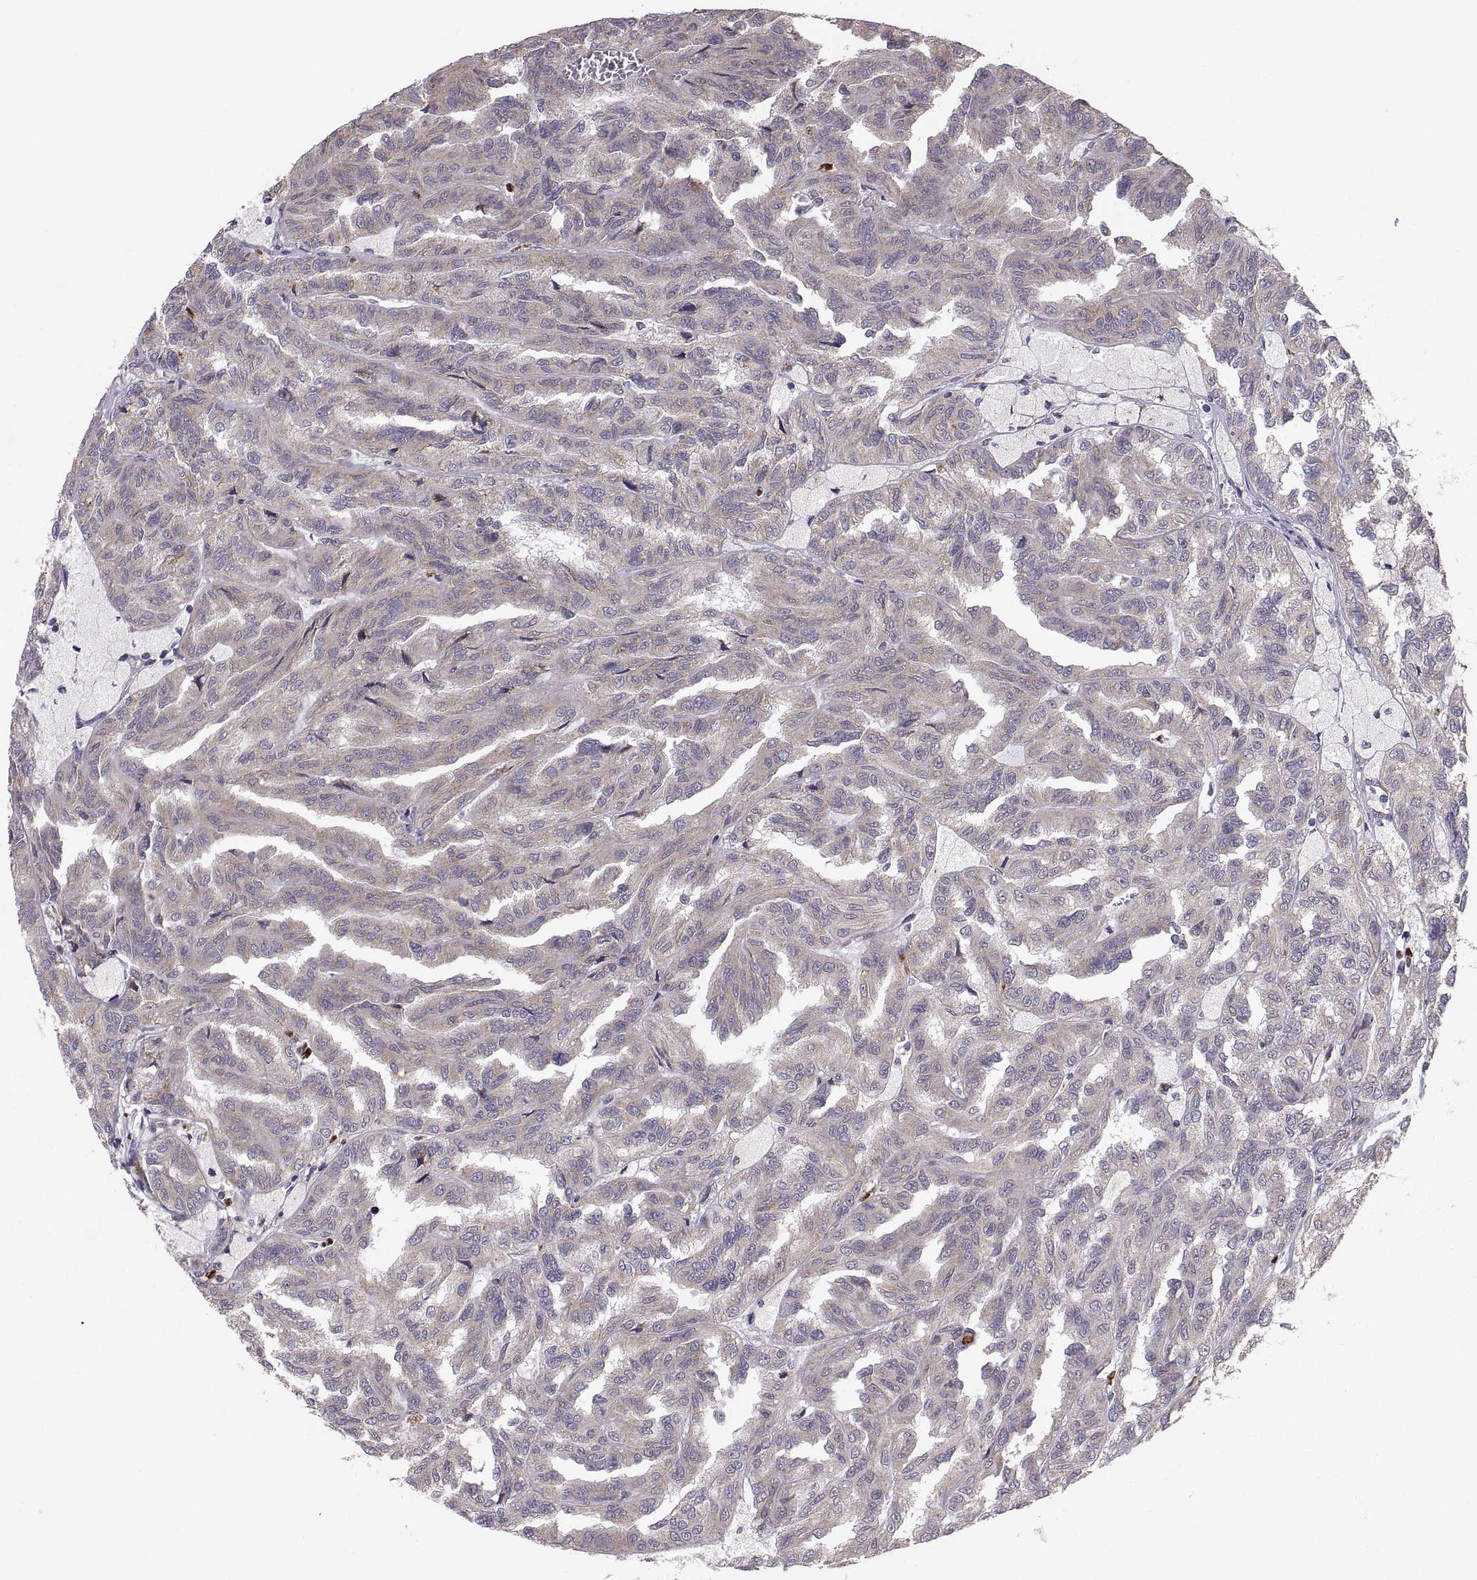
{"staining": {"intensity": "weak", "quantity": "25%-75%", "location": "cytoplasmic/membranous"}, "tissue": "renal cancer", "cell_type": "Tumor cells", "image_type": "cancer", "snomed": [{"axis": "morphology", "description": "Adenocarcinoma, NOS"}, {"axis": "topography", "description": "Kidney"}], "caption": "A high-resolution image shows immunohistochemistry staining of renal cancer (adenocarcinoma), which reveals weak cytoplasmic/membranous positivity in about 25%-75% of tumor cells.", "gene": "TESC", "patient": {"sex": "male", "age": 79}}